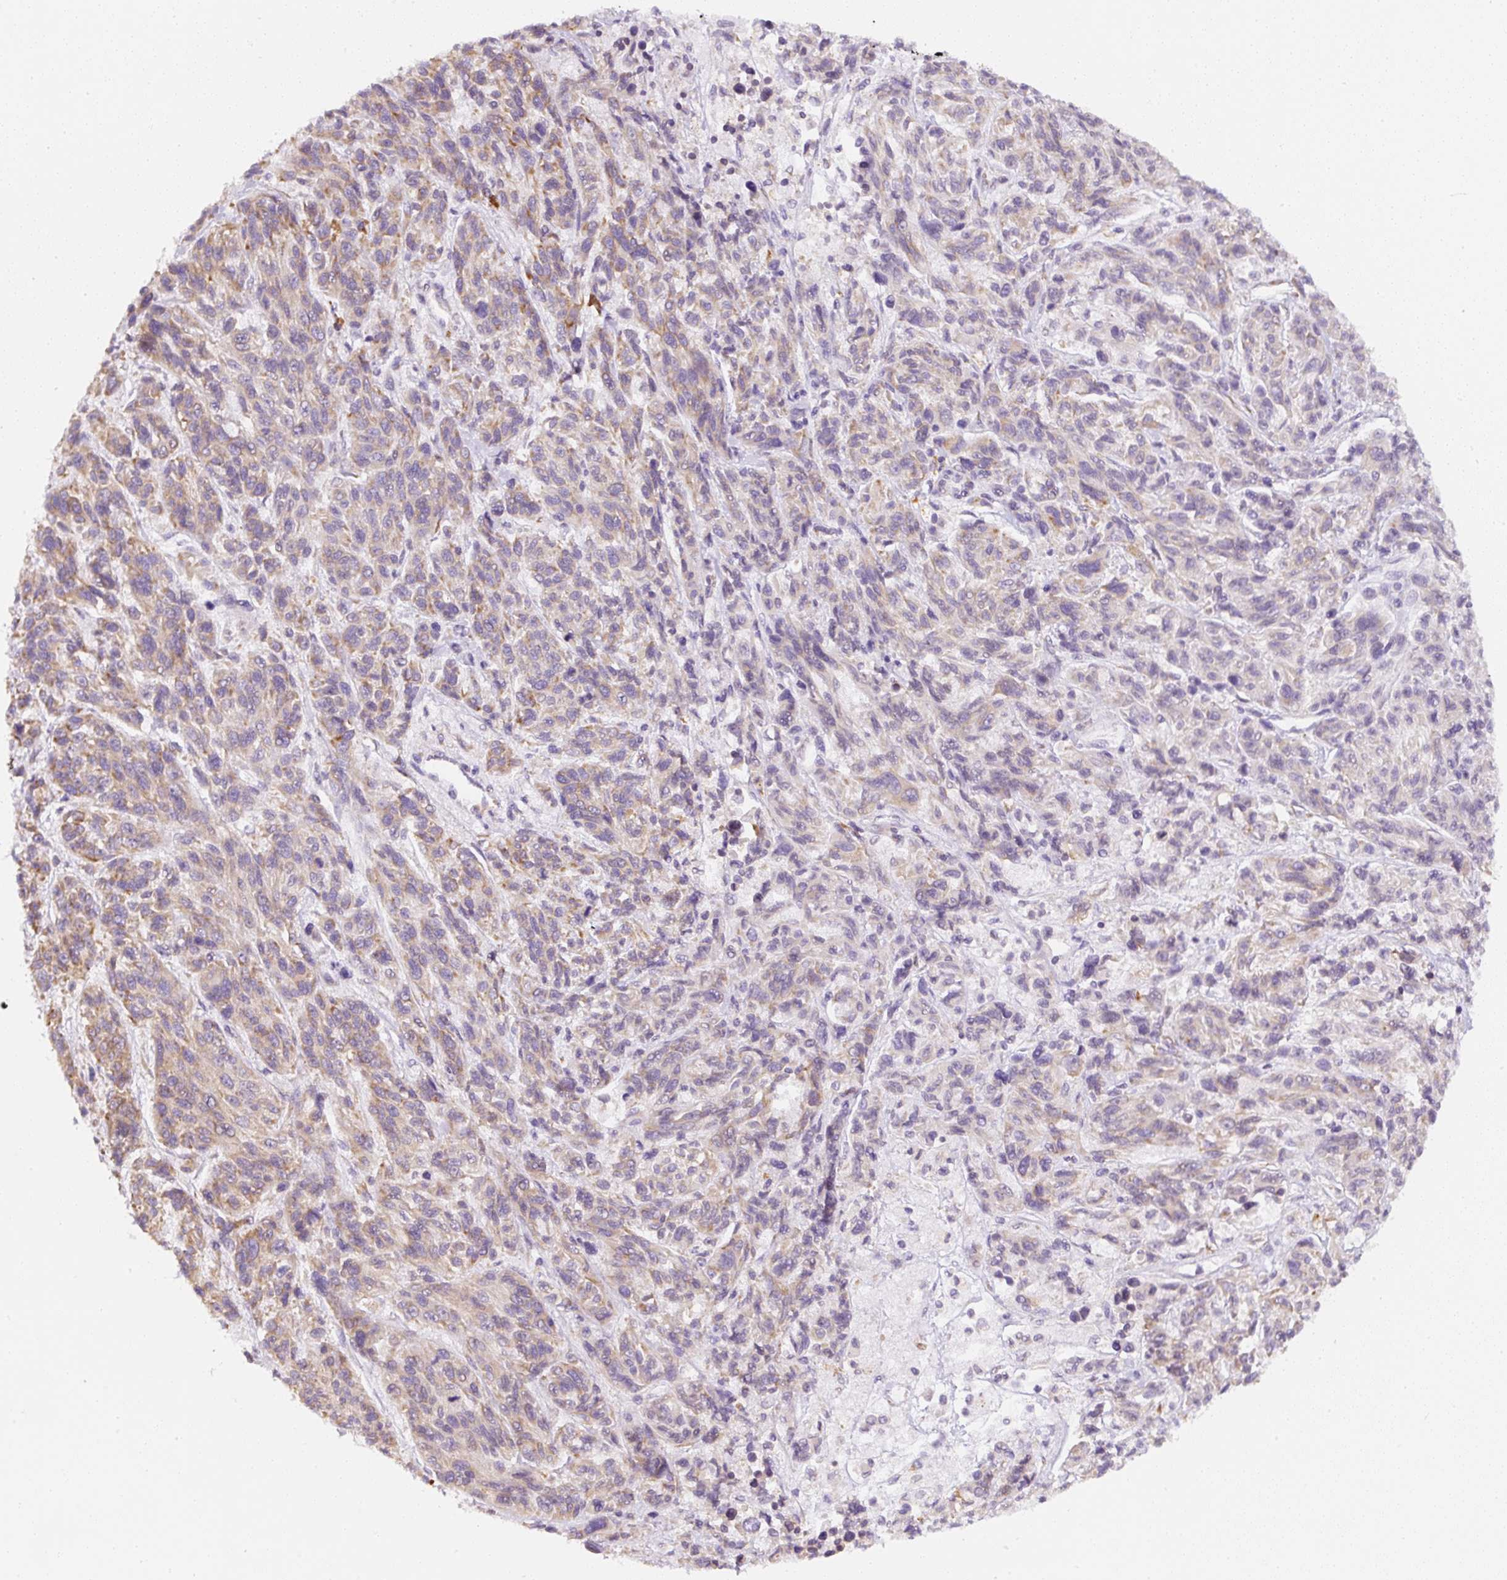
{"staining": {"intensity": "weak", "quantity": ">75%", "location": "cytoplasmic/membranous"}, "tissue": "melanoma", "cell_type": "Tumor cells", "image_type": "cancer", "snomed": [{"axis": "morphology", "description": "Malignant melanoma, NOS"}, {"axis": "topography", "description": "Skin"}], "caption": "Brown immunohistochemical staining in melanoma demonstrates weak cytoplasmic/membranous expression in about >75% of tumor cells. (DAB IHC, brown staining for protein, blue staining for nuclei).", "gene": "DDOST", "patient": {"sex": "male", "age": 53}}